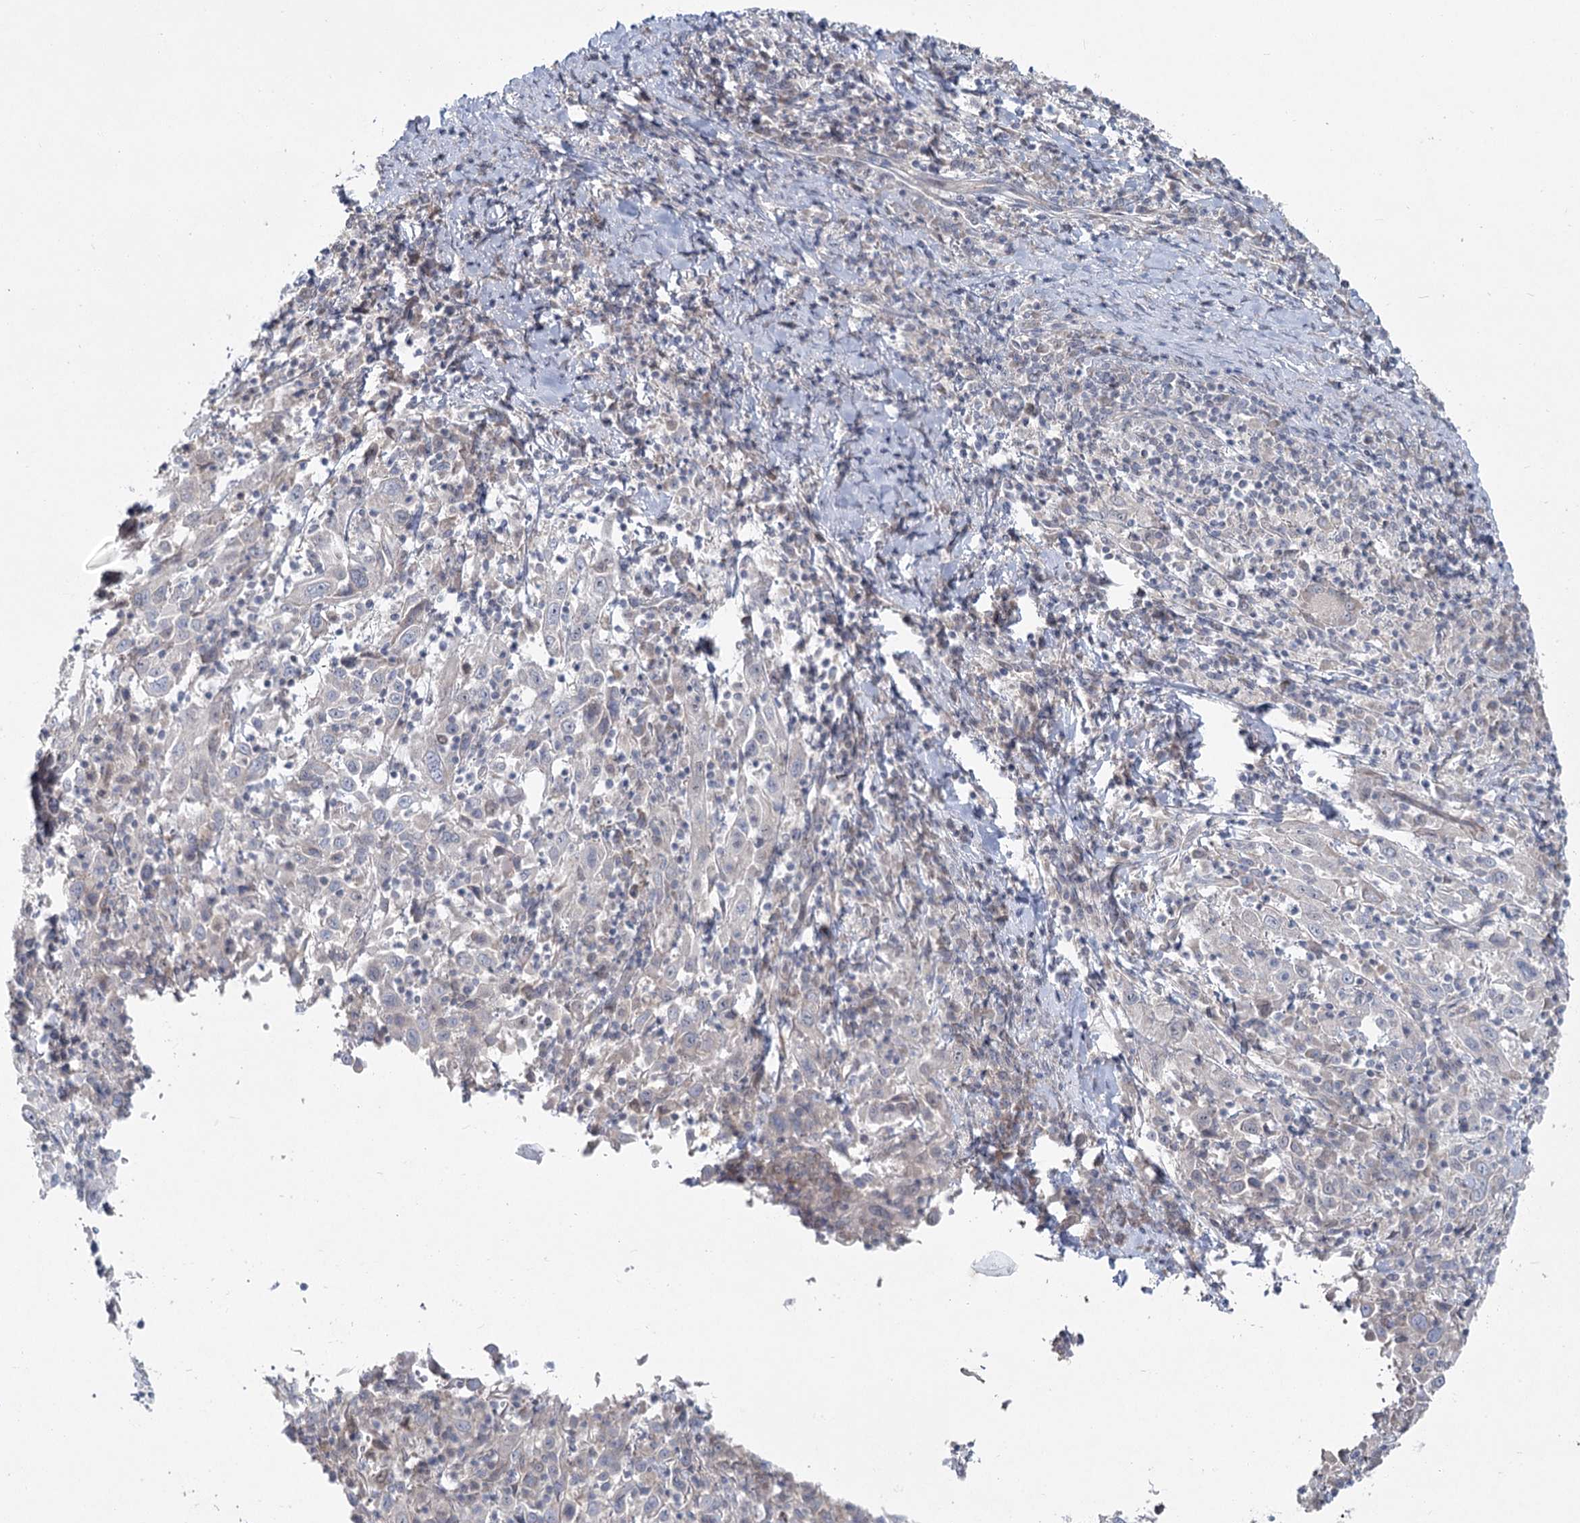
{"staining": {"intensity": "negative", "quantity": "none", "location": "none"}, "tissue": "cervical cancer", "cell_type": "Tumor cells", "image_type": "cancer", "snomed": [{"axis": "morphology", "description": "Squamous cell carcinoma, NOS"}, {"axis": "topography", "description": "Cervix"}], "caption": "Immunohistochemical staining of cervical cancer demonstrates no significant positivity in tumor cells.", "gene": "SPINK13", "patient": {"sex": "female", "age": 46}}